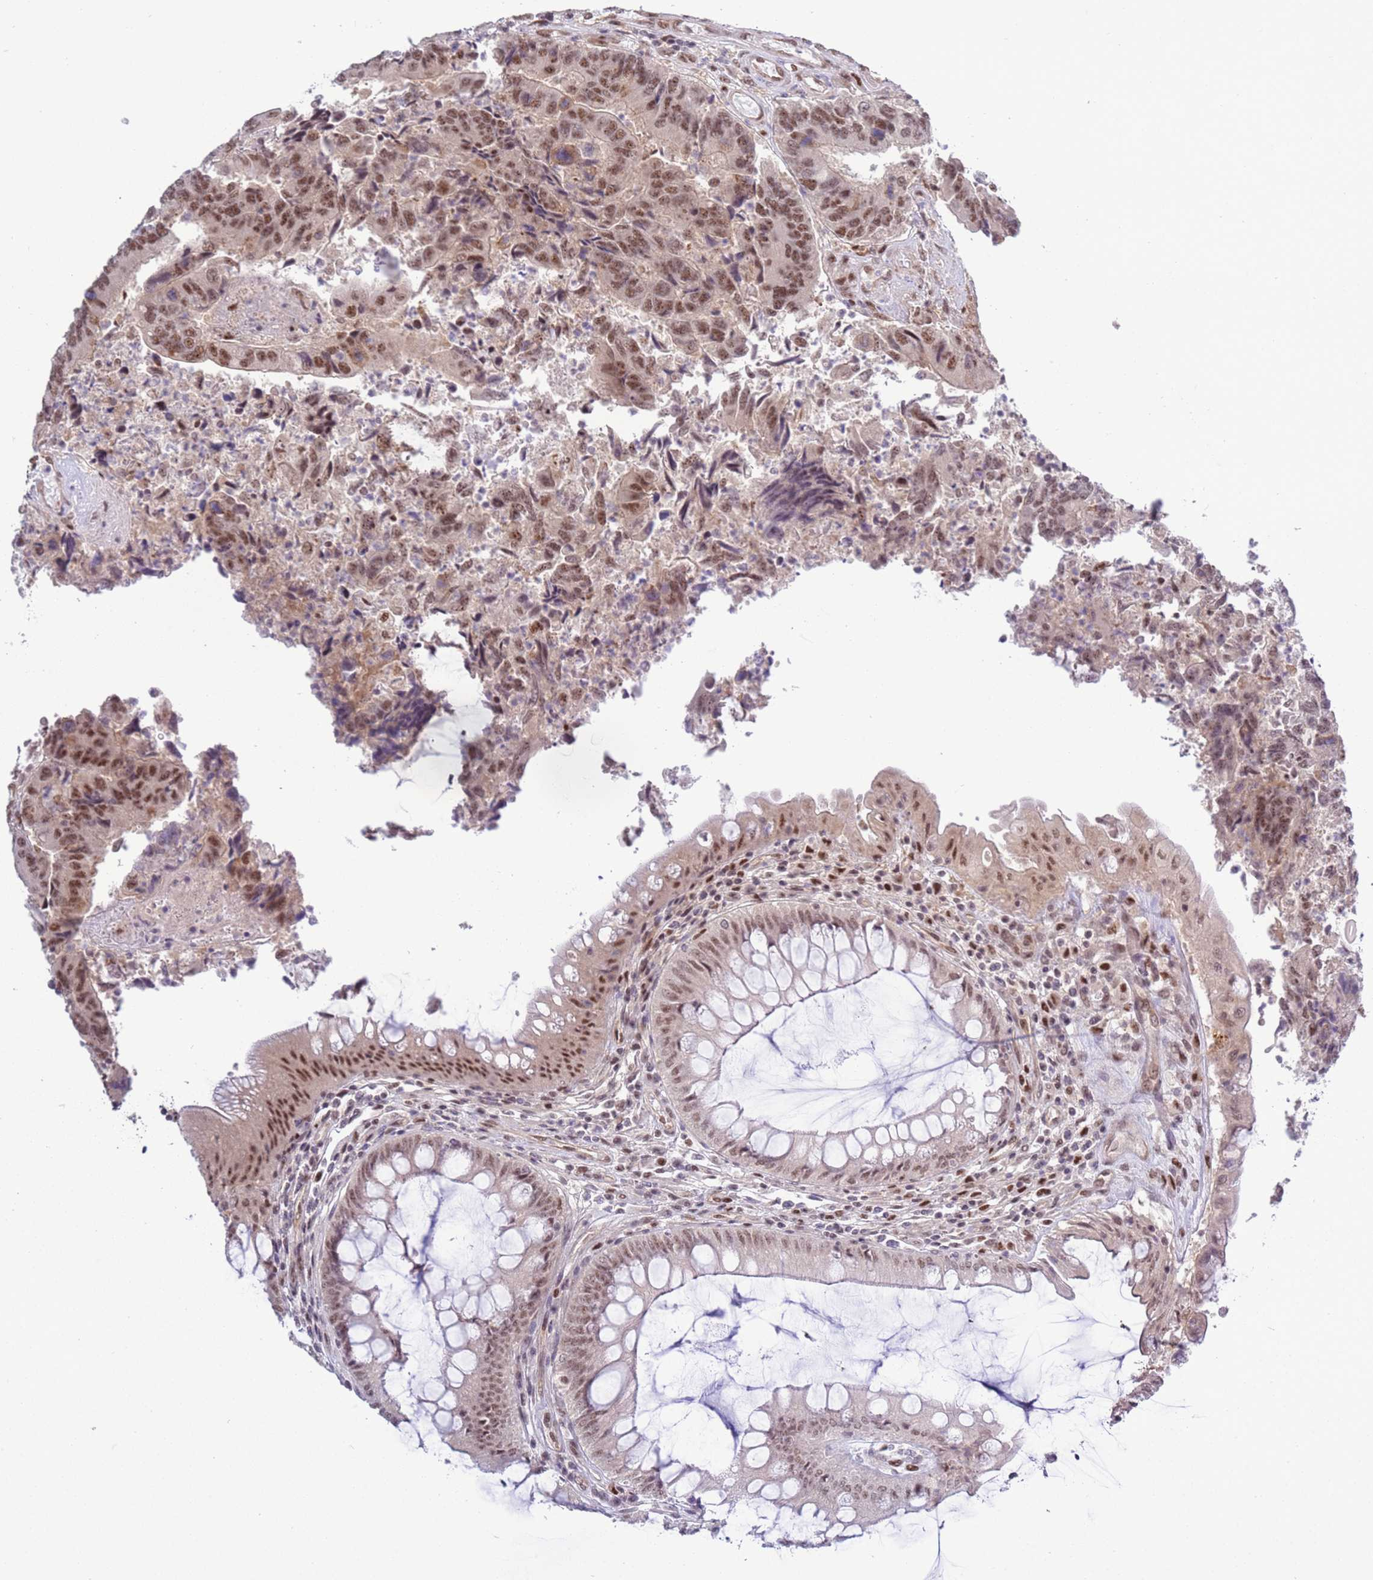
{"staining": {"intensity": "moderate", "quantity": ">75%", "location": "nuclear"}, "tissue": "colorectal cancer", "cell_type": "Tumor cells", "image_type": "cancer", "snomed": [{"axis": "morphology", "description": "Adenocarcinoma, NOS"}, {"axis": "topography", "description": "Colon"}], "caption": "High-power microscopy captured an immunohistochemistry (IHC) micrograph of colorectal cancer (adenocarcinoma), revealing moderate nuclear positivity in approximately >75% of tumor cells.", "gene": "PRPF6", "patient": {"sex": "female", "age": 67}}